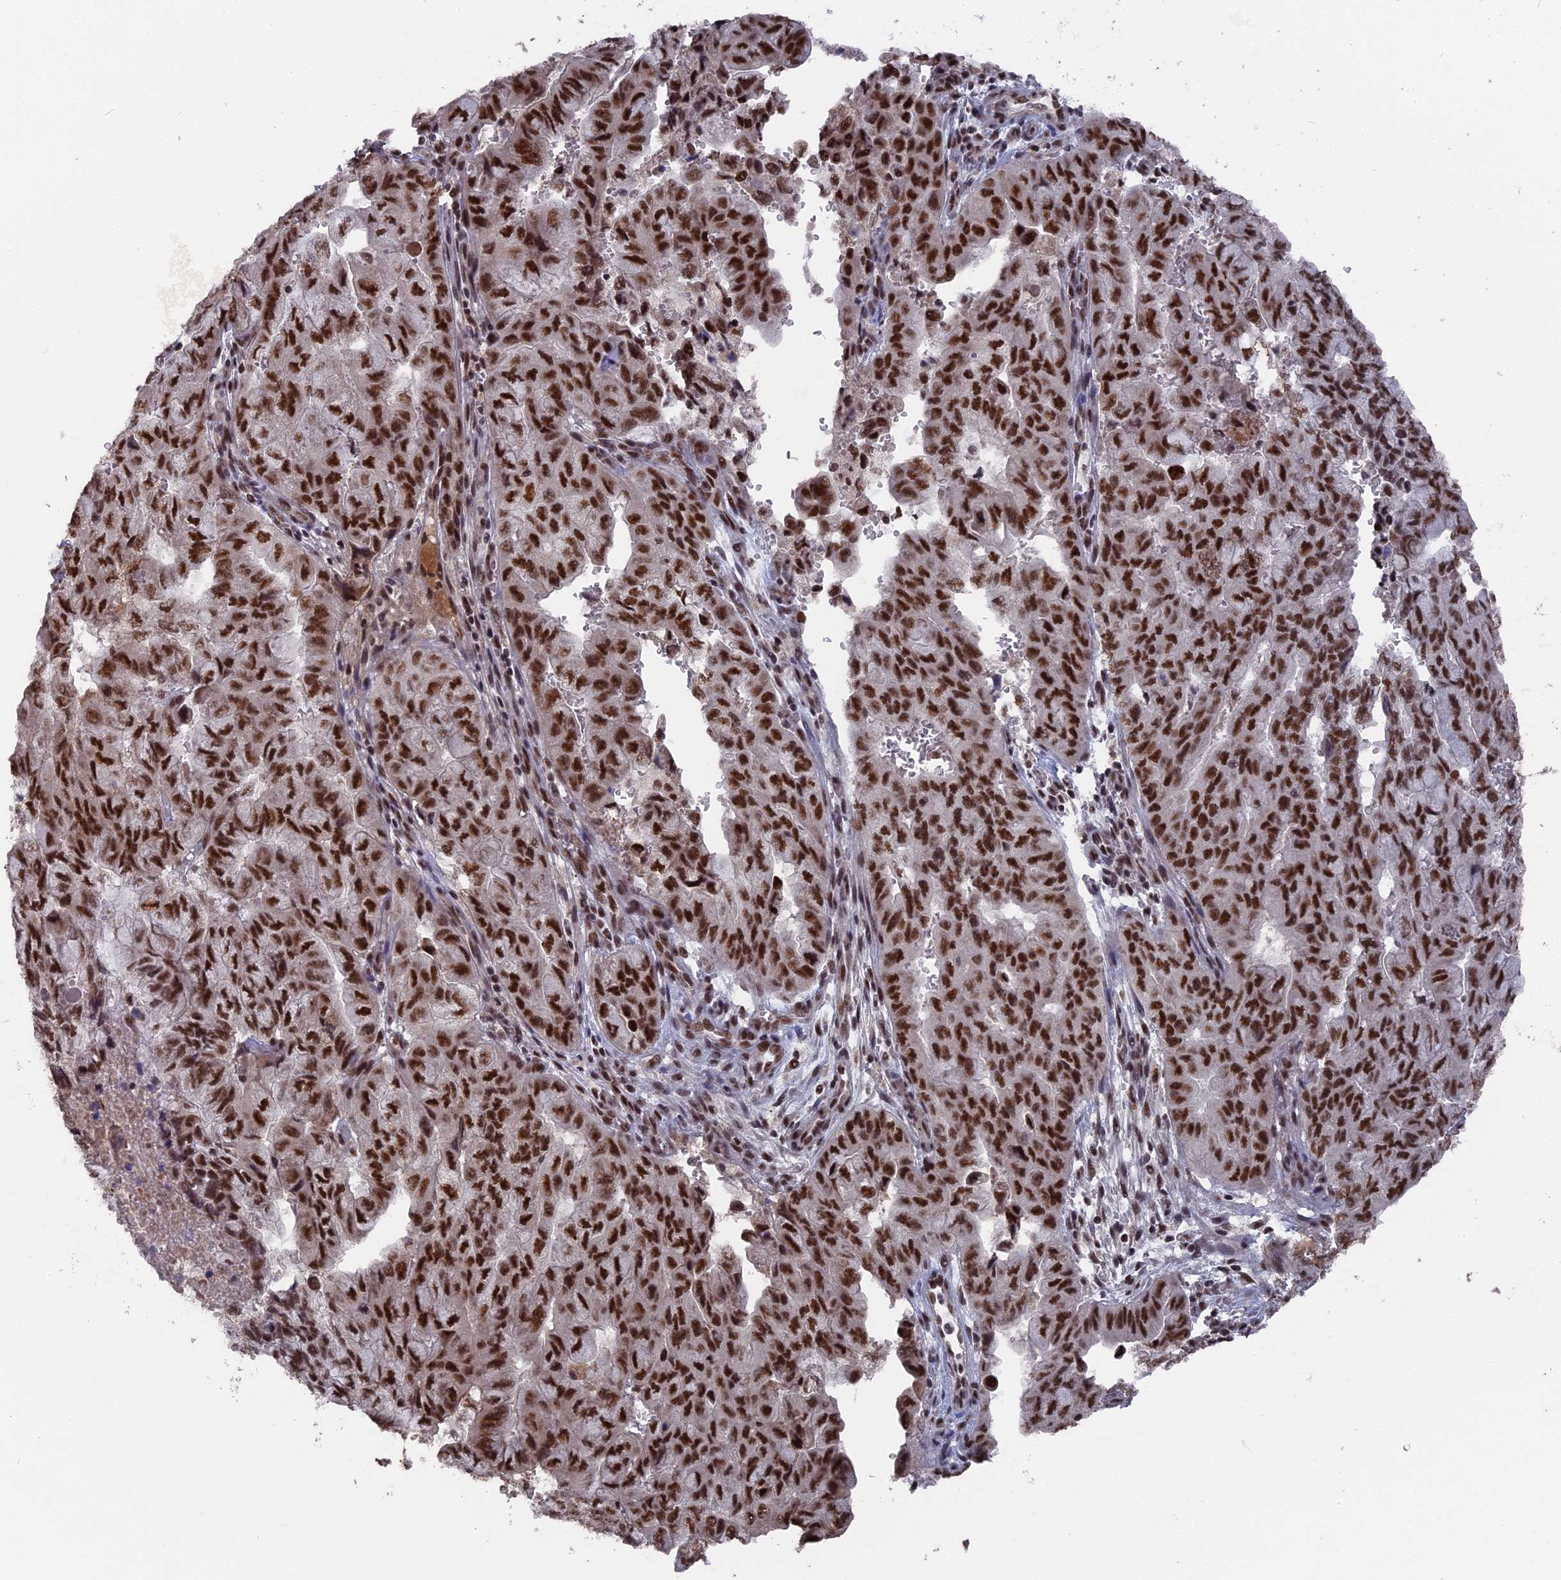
{"staining": {"intensity": "strong", "quantity": ">75%", "location": "nuclear"}, "tissue": "pancreatic cancer", "cell_type": "Tumor cells", "image_type": "cancer", "snomed": [{"axis": "morphology", "description": "Adenocarcinoma, NOS"}, {"axis": "topography", "description": "Pancreas"}], "caption": "Protein staining displays strong nuclear expression in approximately >75% of tumor cells in adenocarcinoma (pancreatic).", "gene": "SF3A2", "patient": {"sex": "male", "age": 51}}